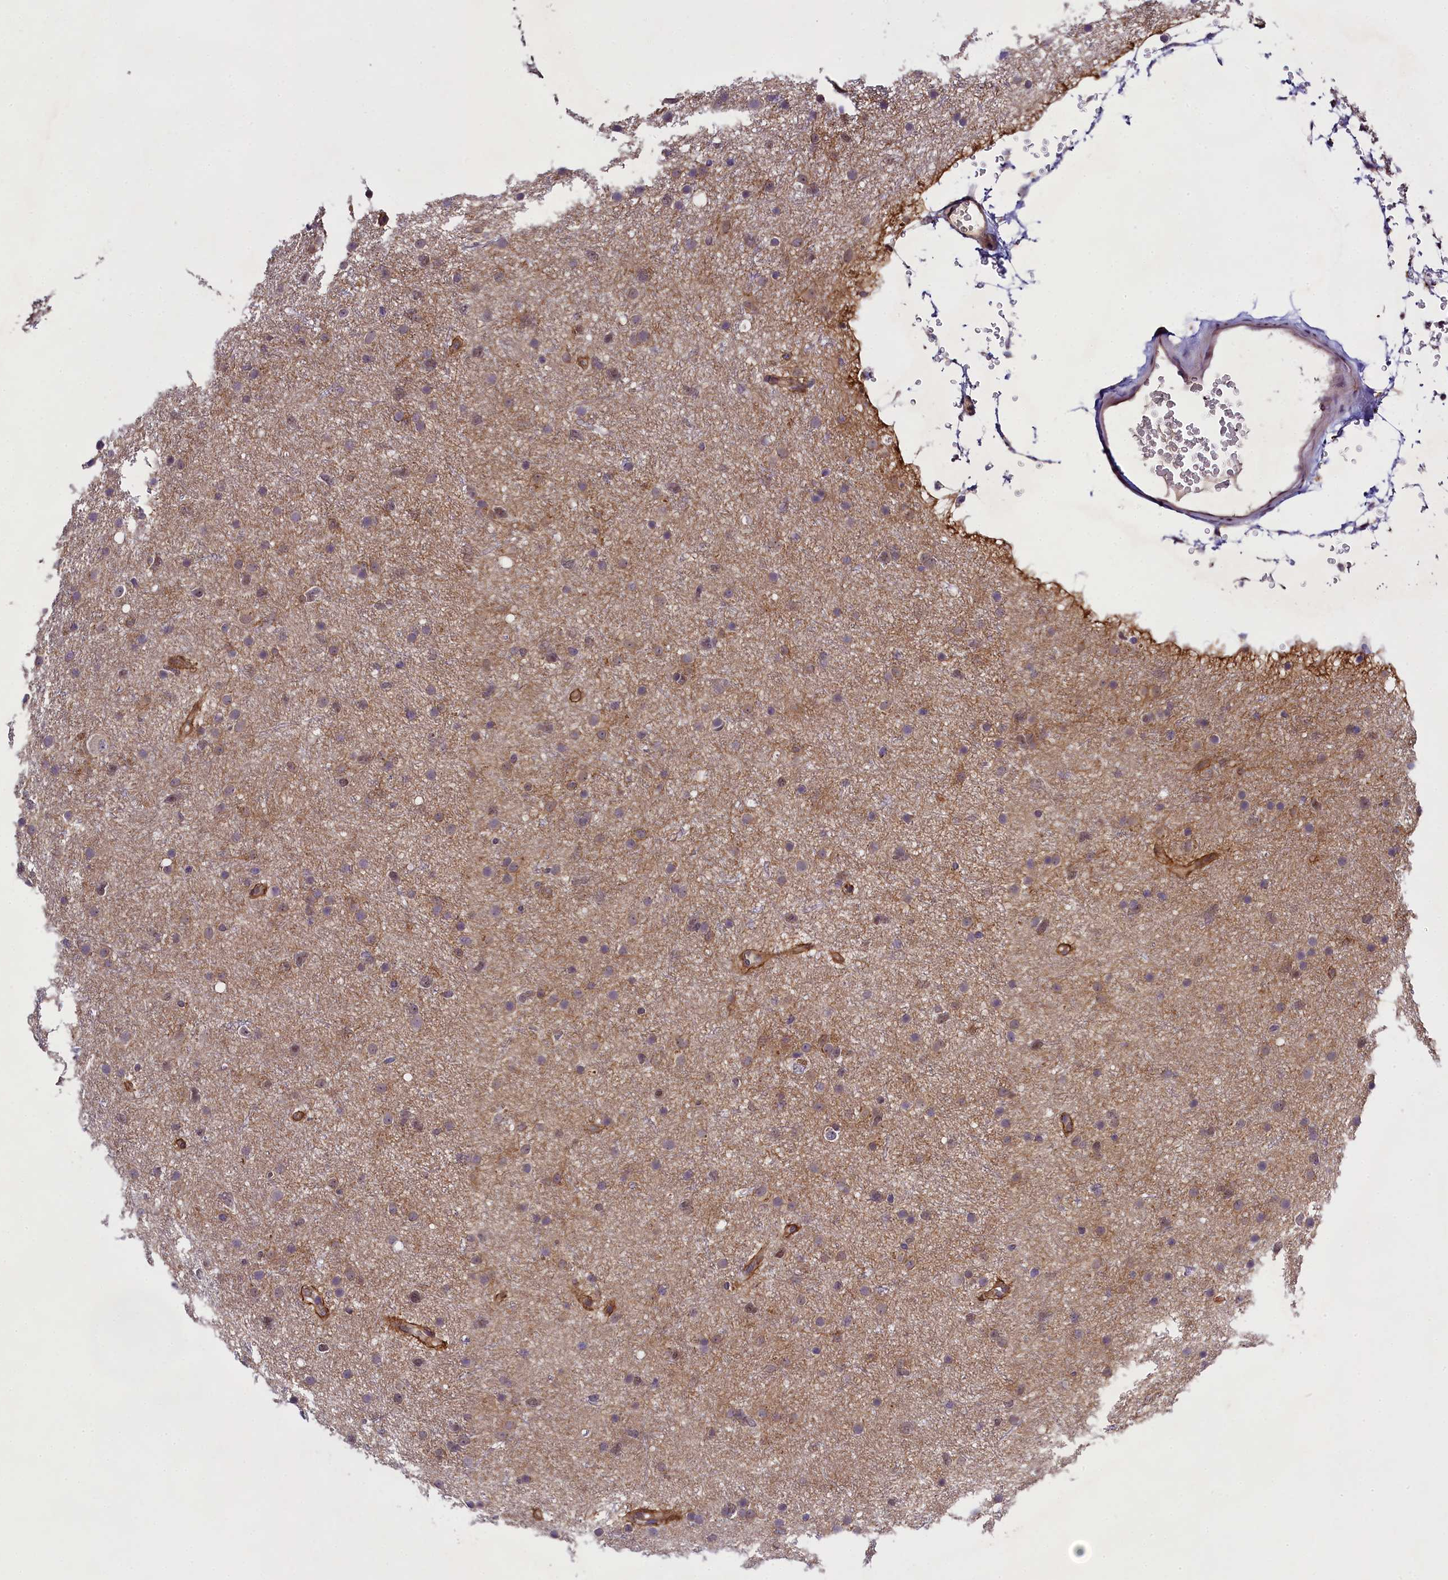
{"staining": {"intensity": "negative", "quantity": "none", "location": "none"}, "tissue": "glioma", "cell_type": "Tumor cells", "image_type": "cancer", "snomed": [{"axis": "morphology", "description": "Glioma, malignant, Low grade"}, {"axis": "topography", "description": "Cerebral cortex"}], "caption": "This image is of malignant glioma (low-grade) stained with immunohistochemistry to label a protein in brown with the nuclei are counter-stained blue. There is no positivity in tumor cells. The staining is performed using DAB brown chromogen with nuclei counter-stained in using hematoxylin.", "gene": "SP4", "patient": {"sex": "female", "age": 39}}